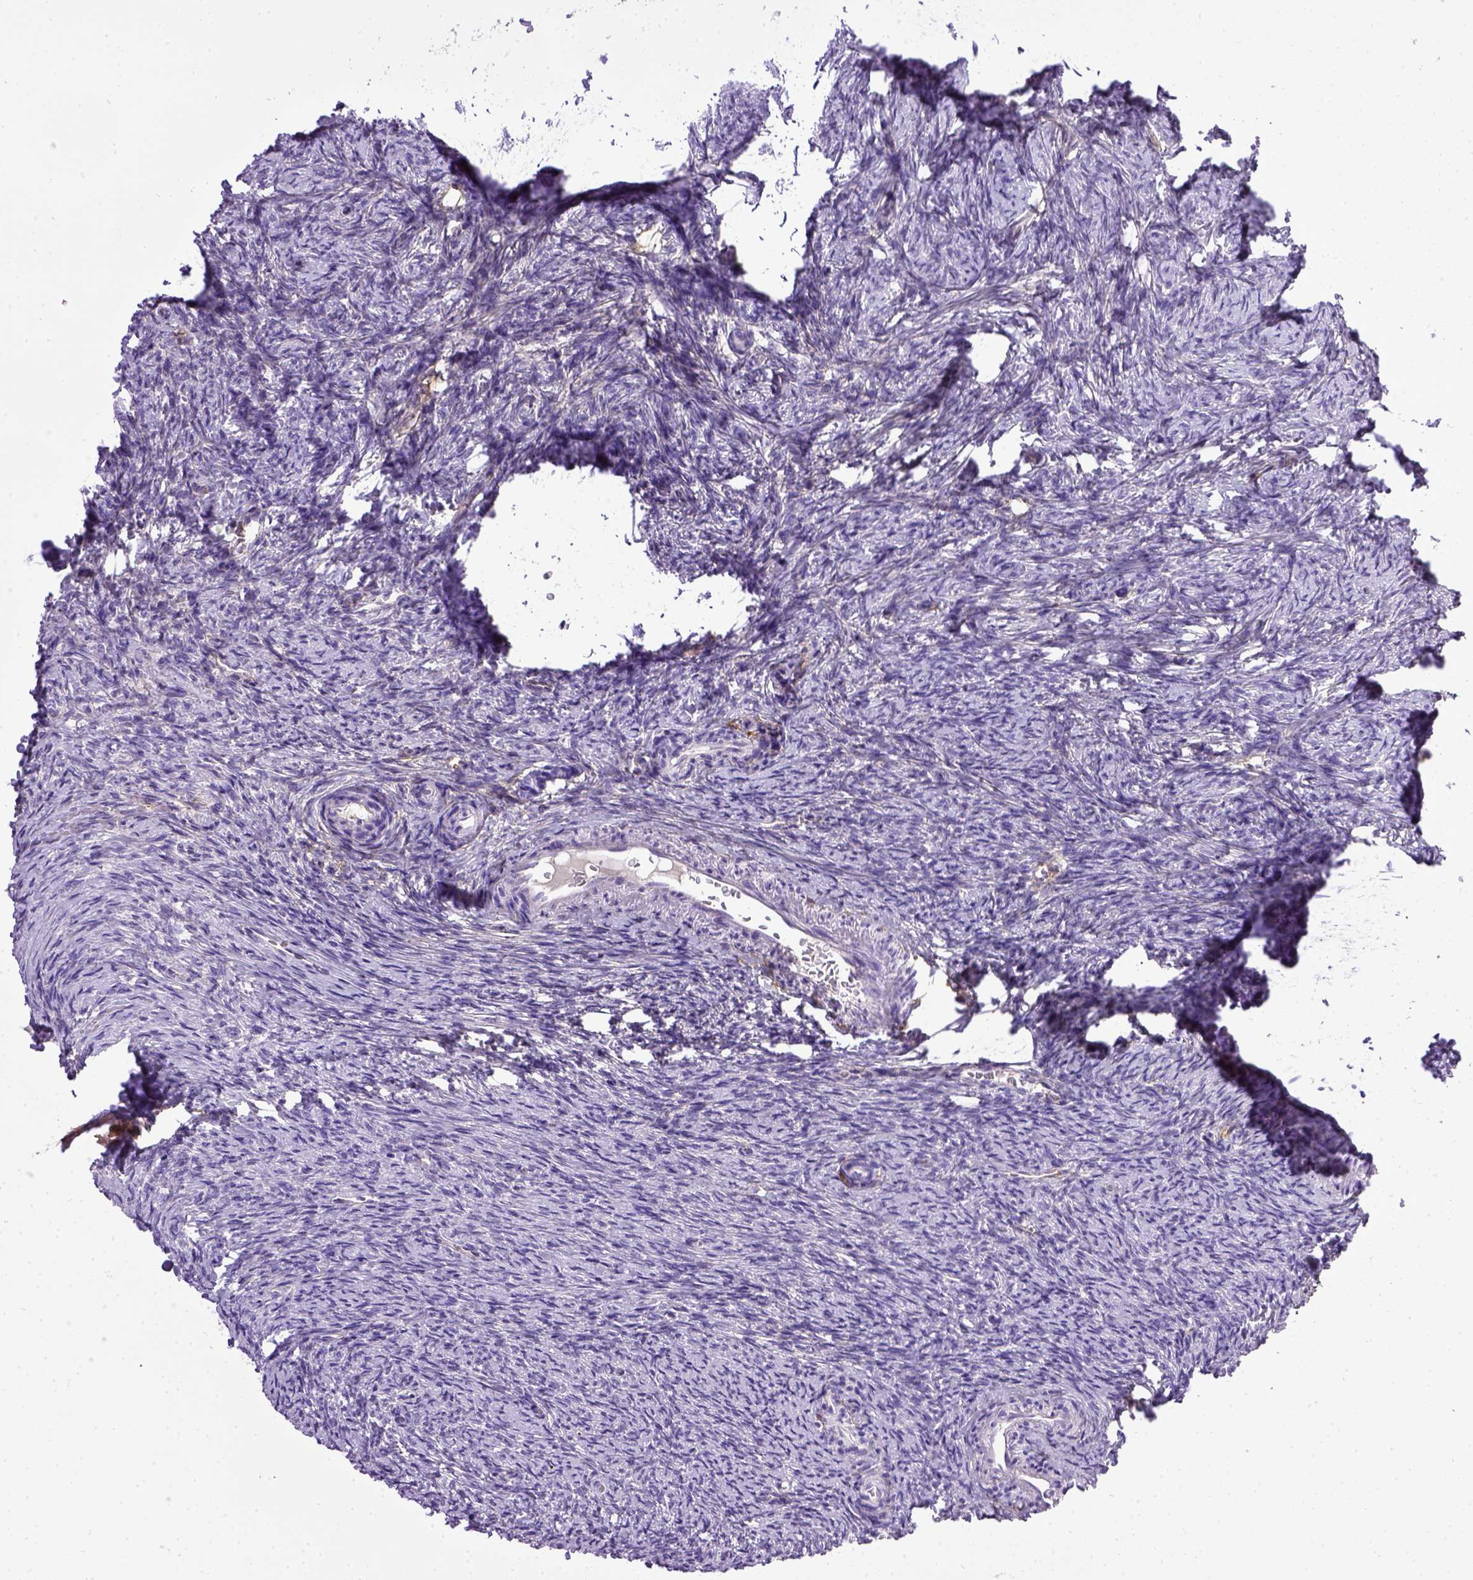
{"staining": {"intensity": "negative", "quantity": "none", "location": "none"}, "tissue": "ovary", "cell_type": "Follicle cells", "image_type": "normal", "snomed": [{"axis": "morphology", "description": "Normal tissue, NOS"}, {"axis": "topography", "description": "Ovary"}], "caption": "Immunohistochemistry (IHC) micrograph of unremarkable human ovary stained for a protein (brown), which displays no staining in follicle cells.", "gene": "ENG", "patient": {"sex": "female", "age": 39}}